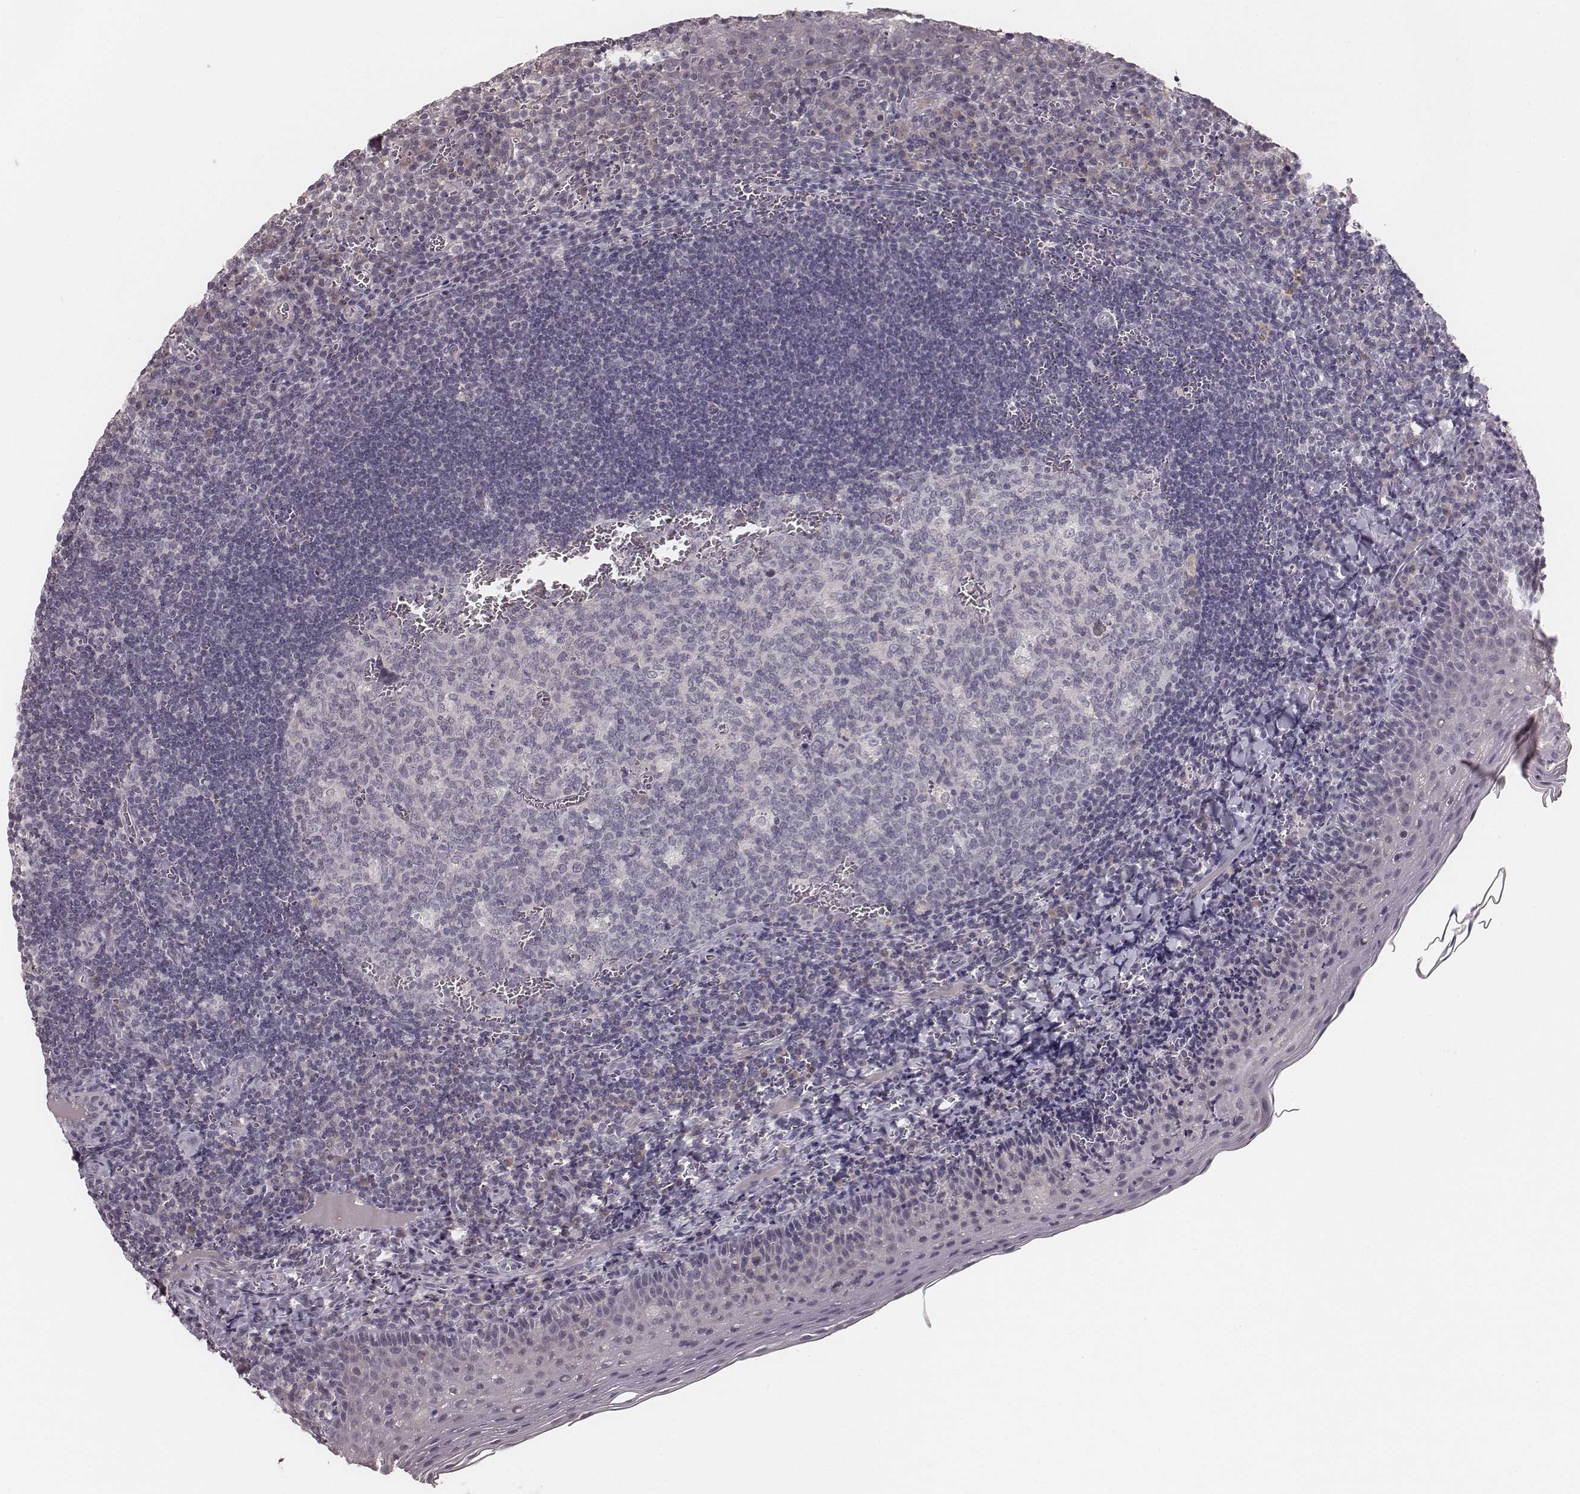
{"staining": {"intensity": "negative", "quantity": "none", "location": "none"}, "tissue": "tonsil", "cell_type": "Germinal center cells", "image_type": "normal", "snomed": [{"axis": "morphology", "description": "Normal tissue, NOS"}, {"axis": "morphology", "description": "Inflammation, NOS"}, {"axis": "topography", "description": "Tonsil"}], "caption": "This is a histopathology image of IHC staining of normal tonsil, which shows no staining in germinal center cells.", "gene": "LY6K", "patient": {"sex": "female", "age": 31}}